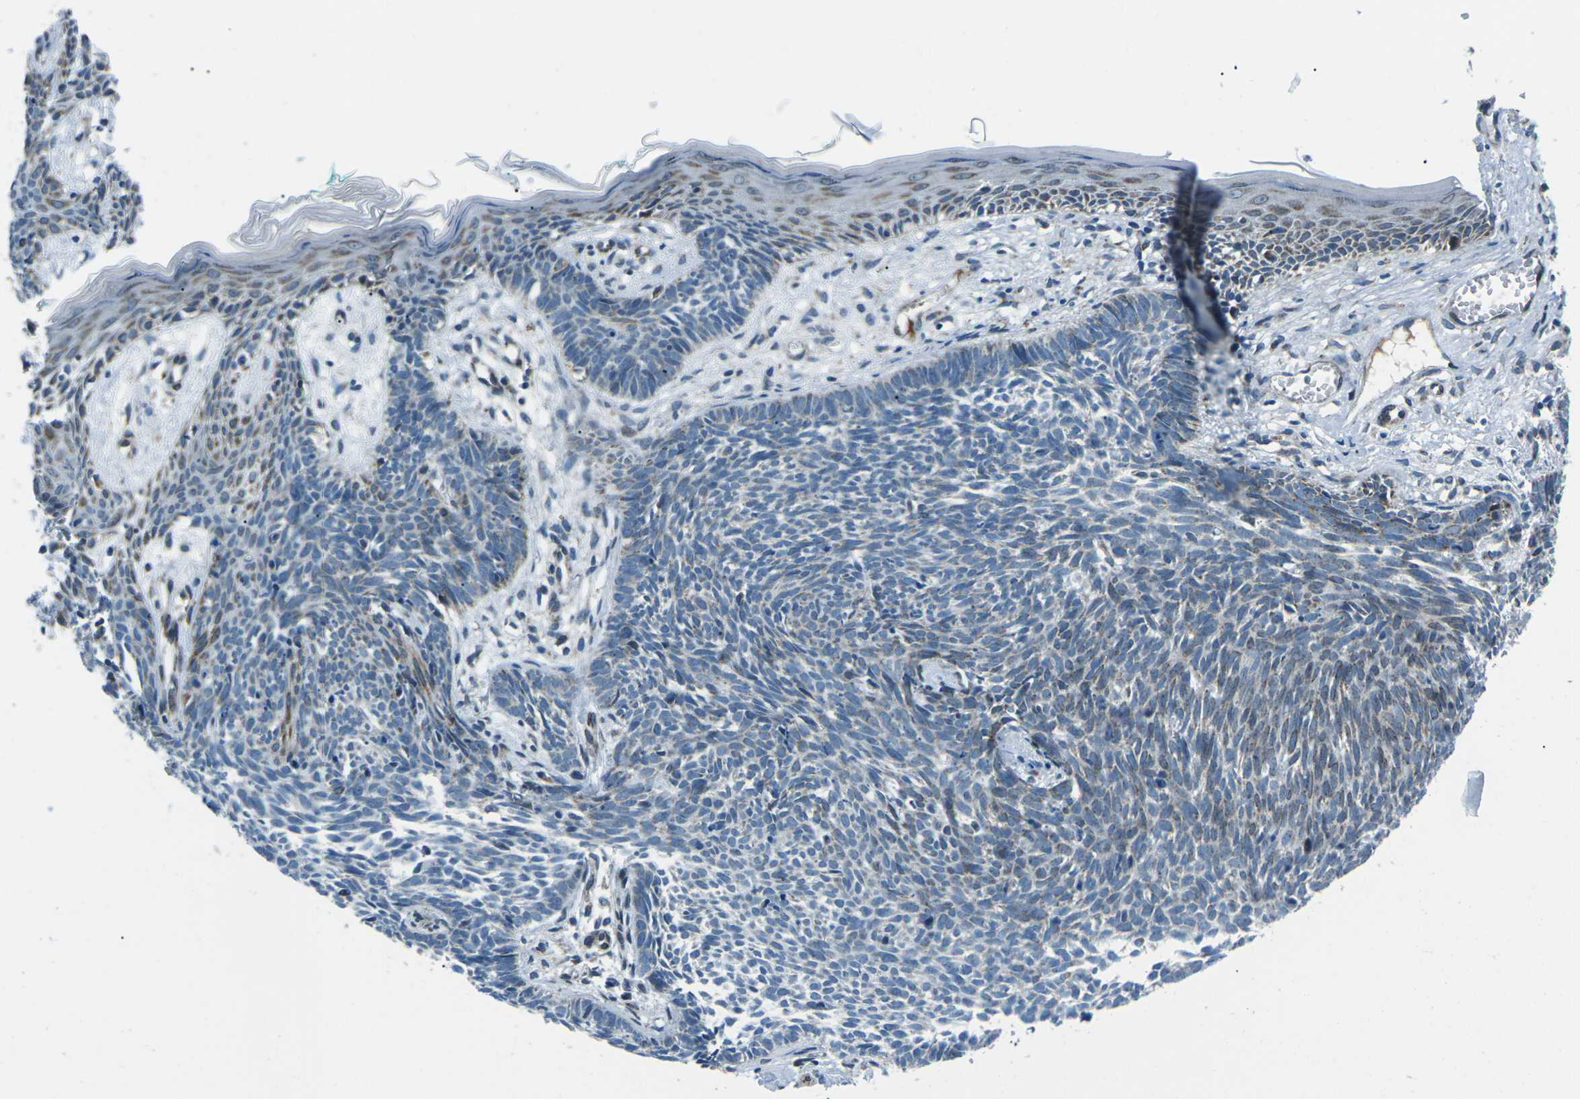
{"staining": {"intensity": "negative", "quantity": "none", "location": "none"}, "tissue": "skin cancer", "cell_type": "Tumor cells", "image_type": "cancer", "snomed": [{"axis": "morphology", "description": "Basal cell carcinoma"}, {"axis": "topography", "description": "Skin"}], "caption": "A photomicrograph of skin cancer stained for a protein shows no brown staining in tumor cells.", "gene": "RFESD", "patient": {"sex": "male", "age": 60}}